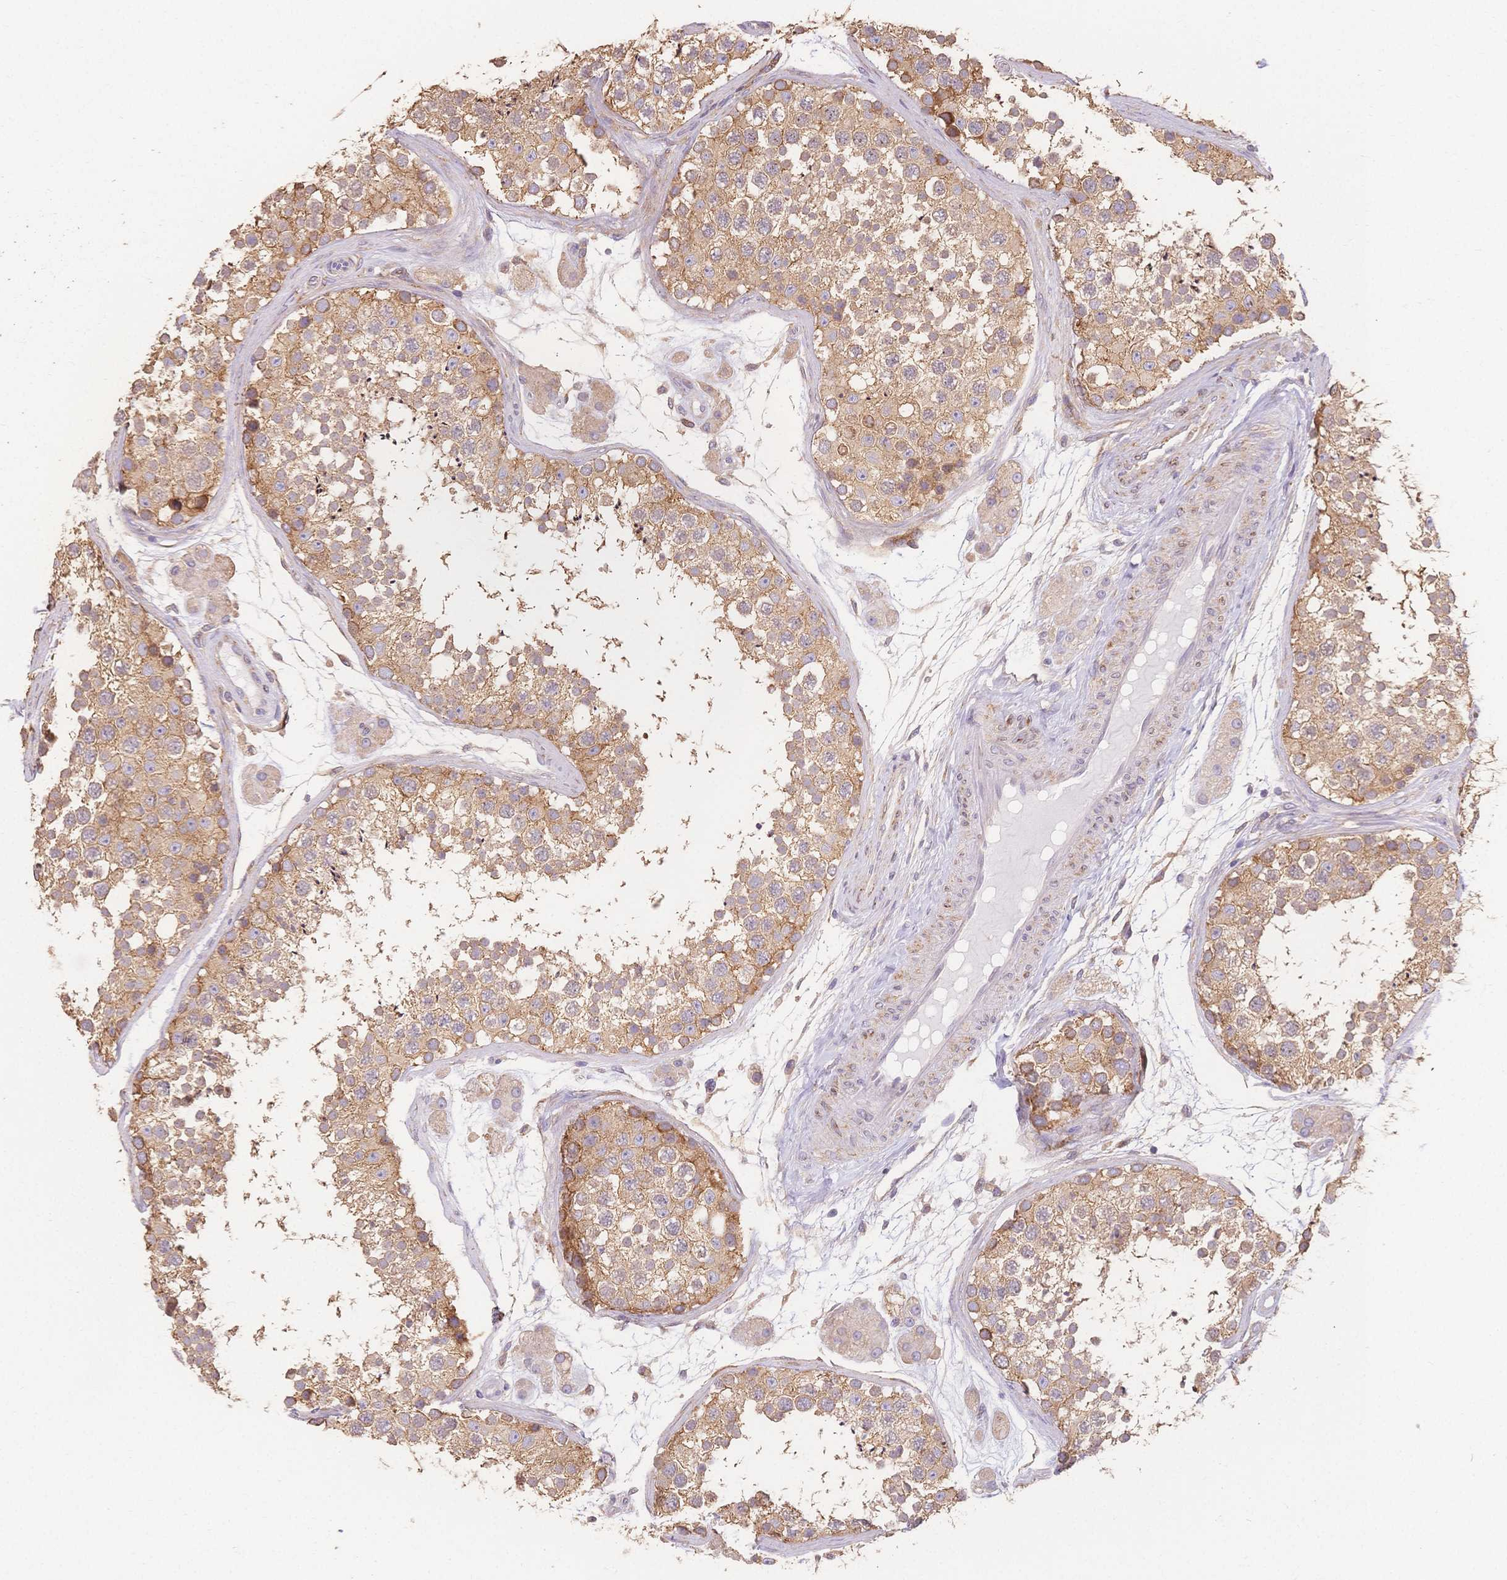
{"staining": {"intensity": "moderate", "quantity": ">75%", "location": "cytoplasmic/membranous"}, "tissue": "testis", "cell_type": "Cells in seminiferous ducts", "image_type": "normal", "snomed": [{"axis": "morphology", "description": "Normal tissue, NOS"}, {"axis": "topography", "description": "Testis"}], "caption": "DAB (3,3'-diaminobenzidine) immunohistochemical staining of normal human testis shows moderate cytoplasmic/membranous protein expression in about >75% of cells in seminiferous ducts. The staining is performed using DAB (3,3'-diaminobenzidine) brown chromogen to label protein expression. The nuclei are counter-stained blue using hematoxylin.", "gene": "HS3ST5", "patient": {"sex": "male", "age": 41}}